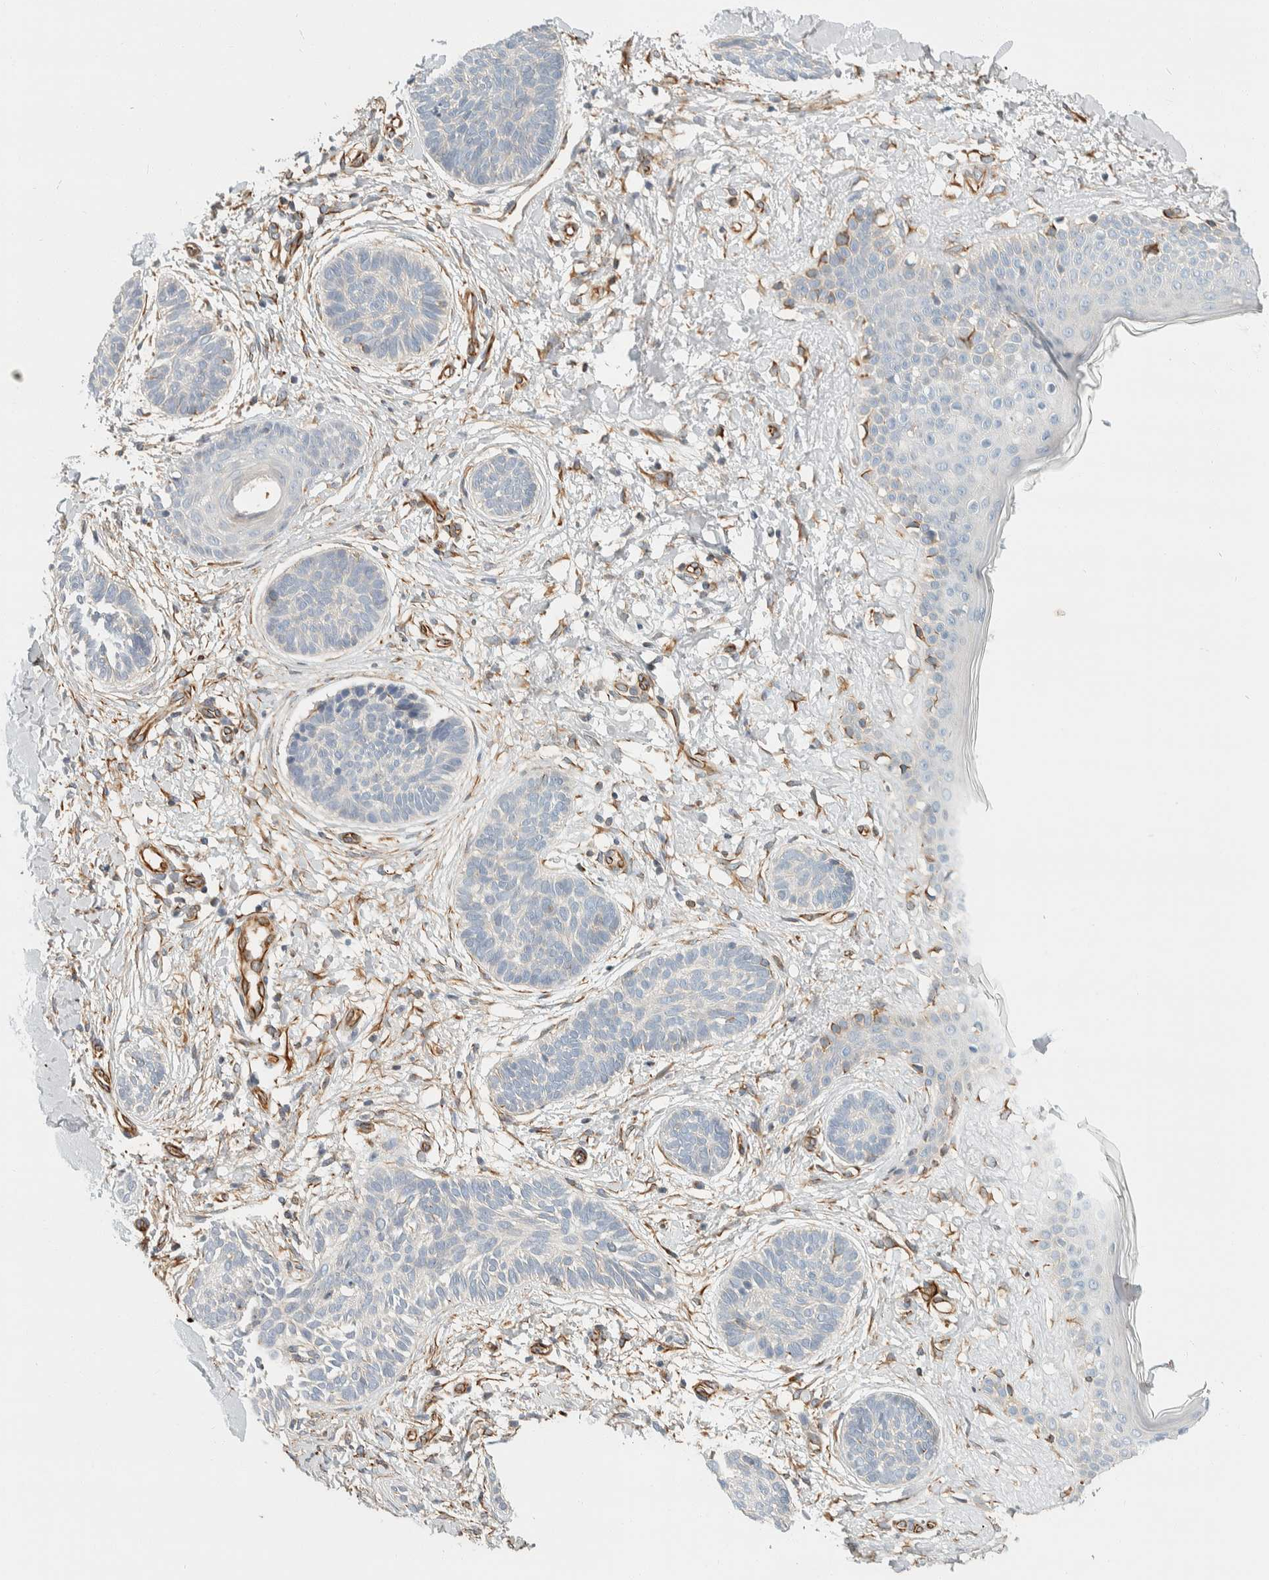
{"staining": {"intensity": "negative", "quantity": "none", "location": "none"}, "tissue": "skin cancer", "cell_type": "Tumor cells", "image_type": "cancer", "snomed": [{"axis": "morphology", "description": "Normal tissue, NOS"}, {"axis": "morphology", "description": "Basal cell carcinoma"}, {"axis": "topography", "description": "Skin"}], "caption": "There is no significant positivity in tumor cells of skin basal cell carcinoma.", "gene": "CDR2", "patient": {"sex": "male", "age": 63}}